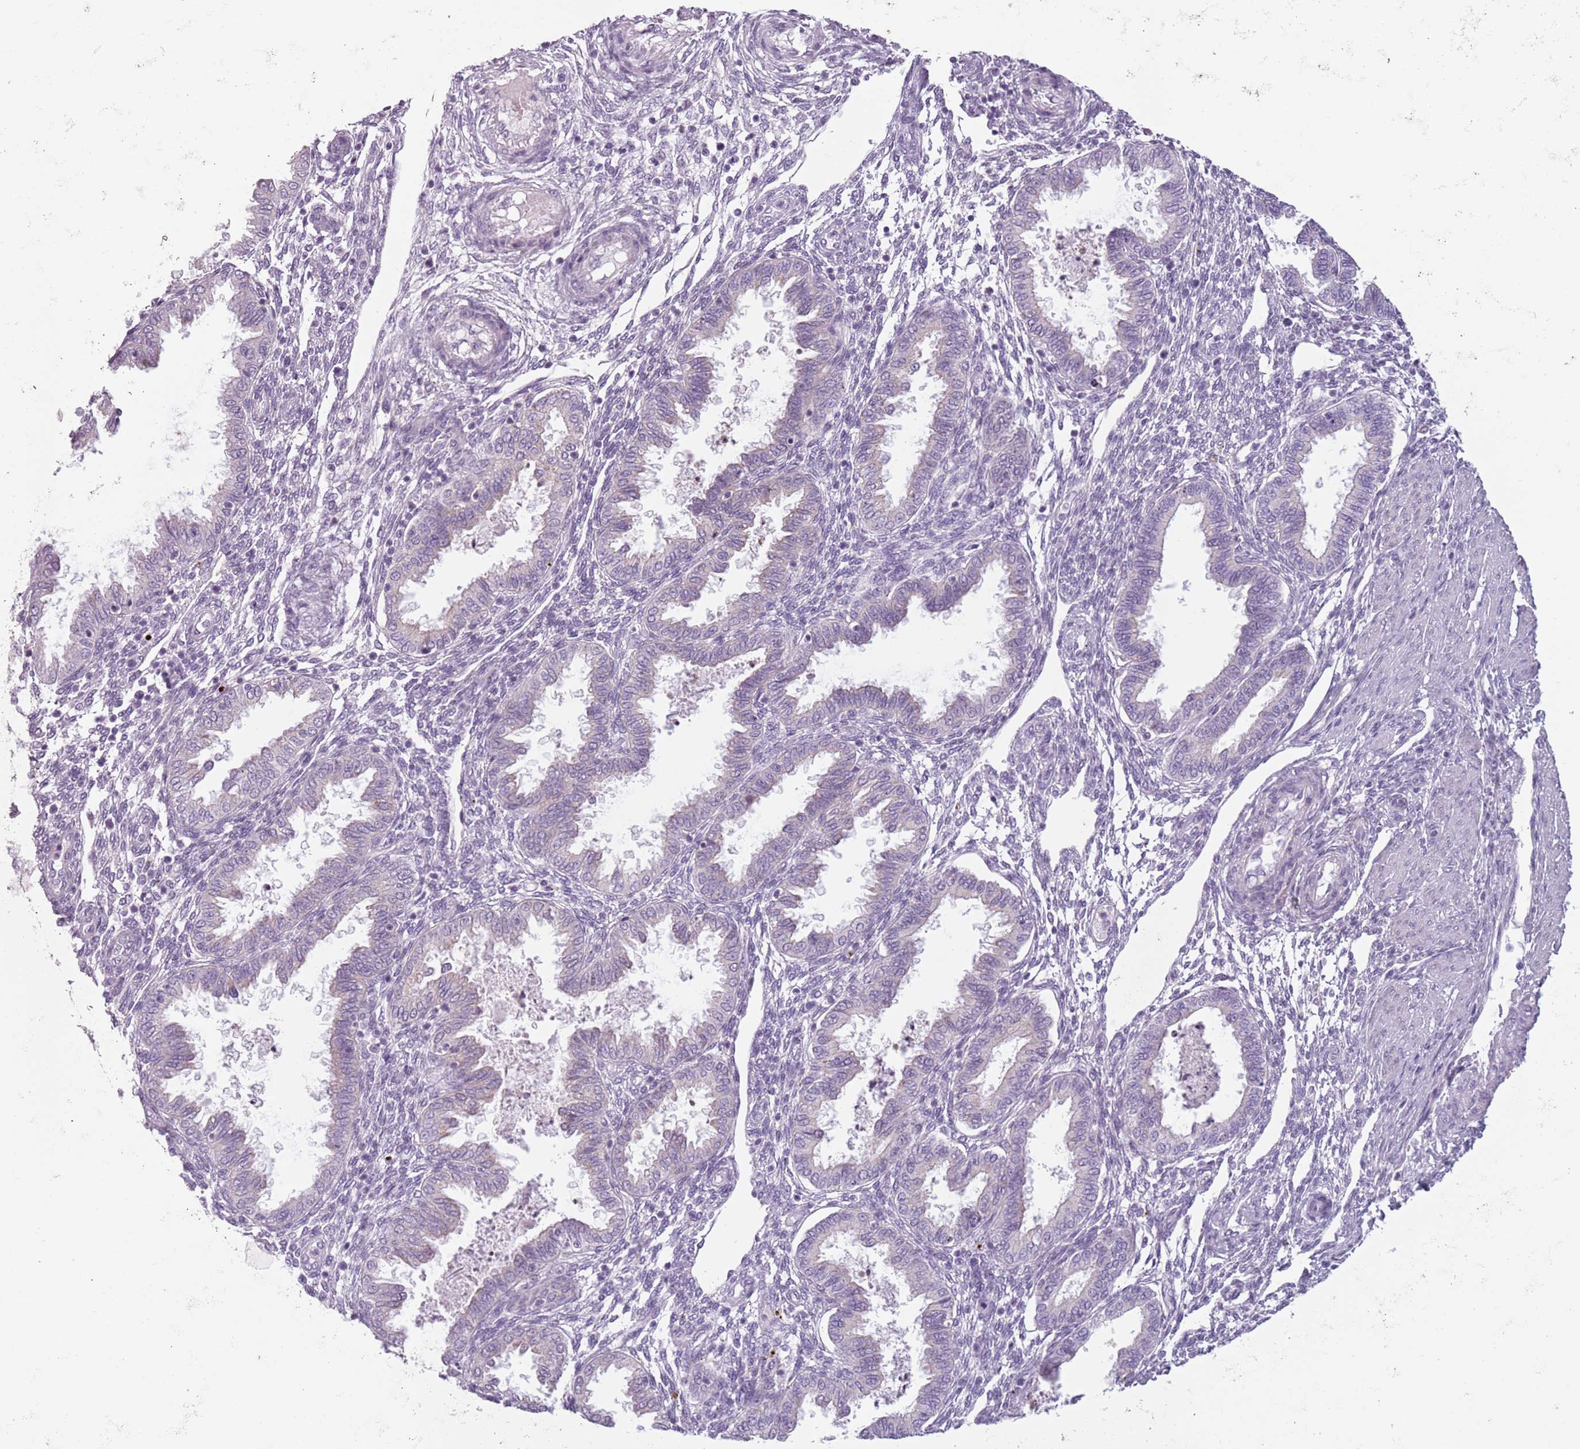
{"staining": {"intensity": "negative", "quantity": "none", "location": "none"}, "tissue": "endometrium", "cell_type": "Cells in endometrial stroma", "image_type": "normal", "snomed": [{"axis": "morphology", "description": "Normal tissue, NOS"}, {"axis": "topography", "description": "Endometrium"}], "caption": "Cells in endometrial stroma are negative for protein expression in benign human endometrium. (Immunohistochemistry, brightfield microscopy, high magnification).", "gene": "MEGF8", "patient": {"sex": "female", "age": 33}}